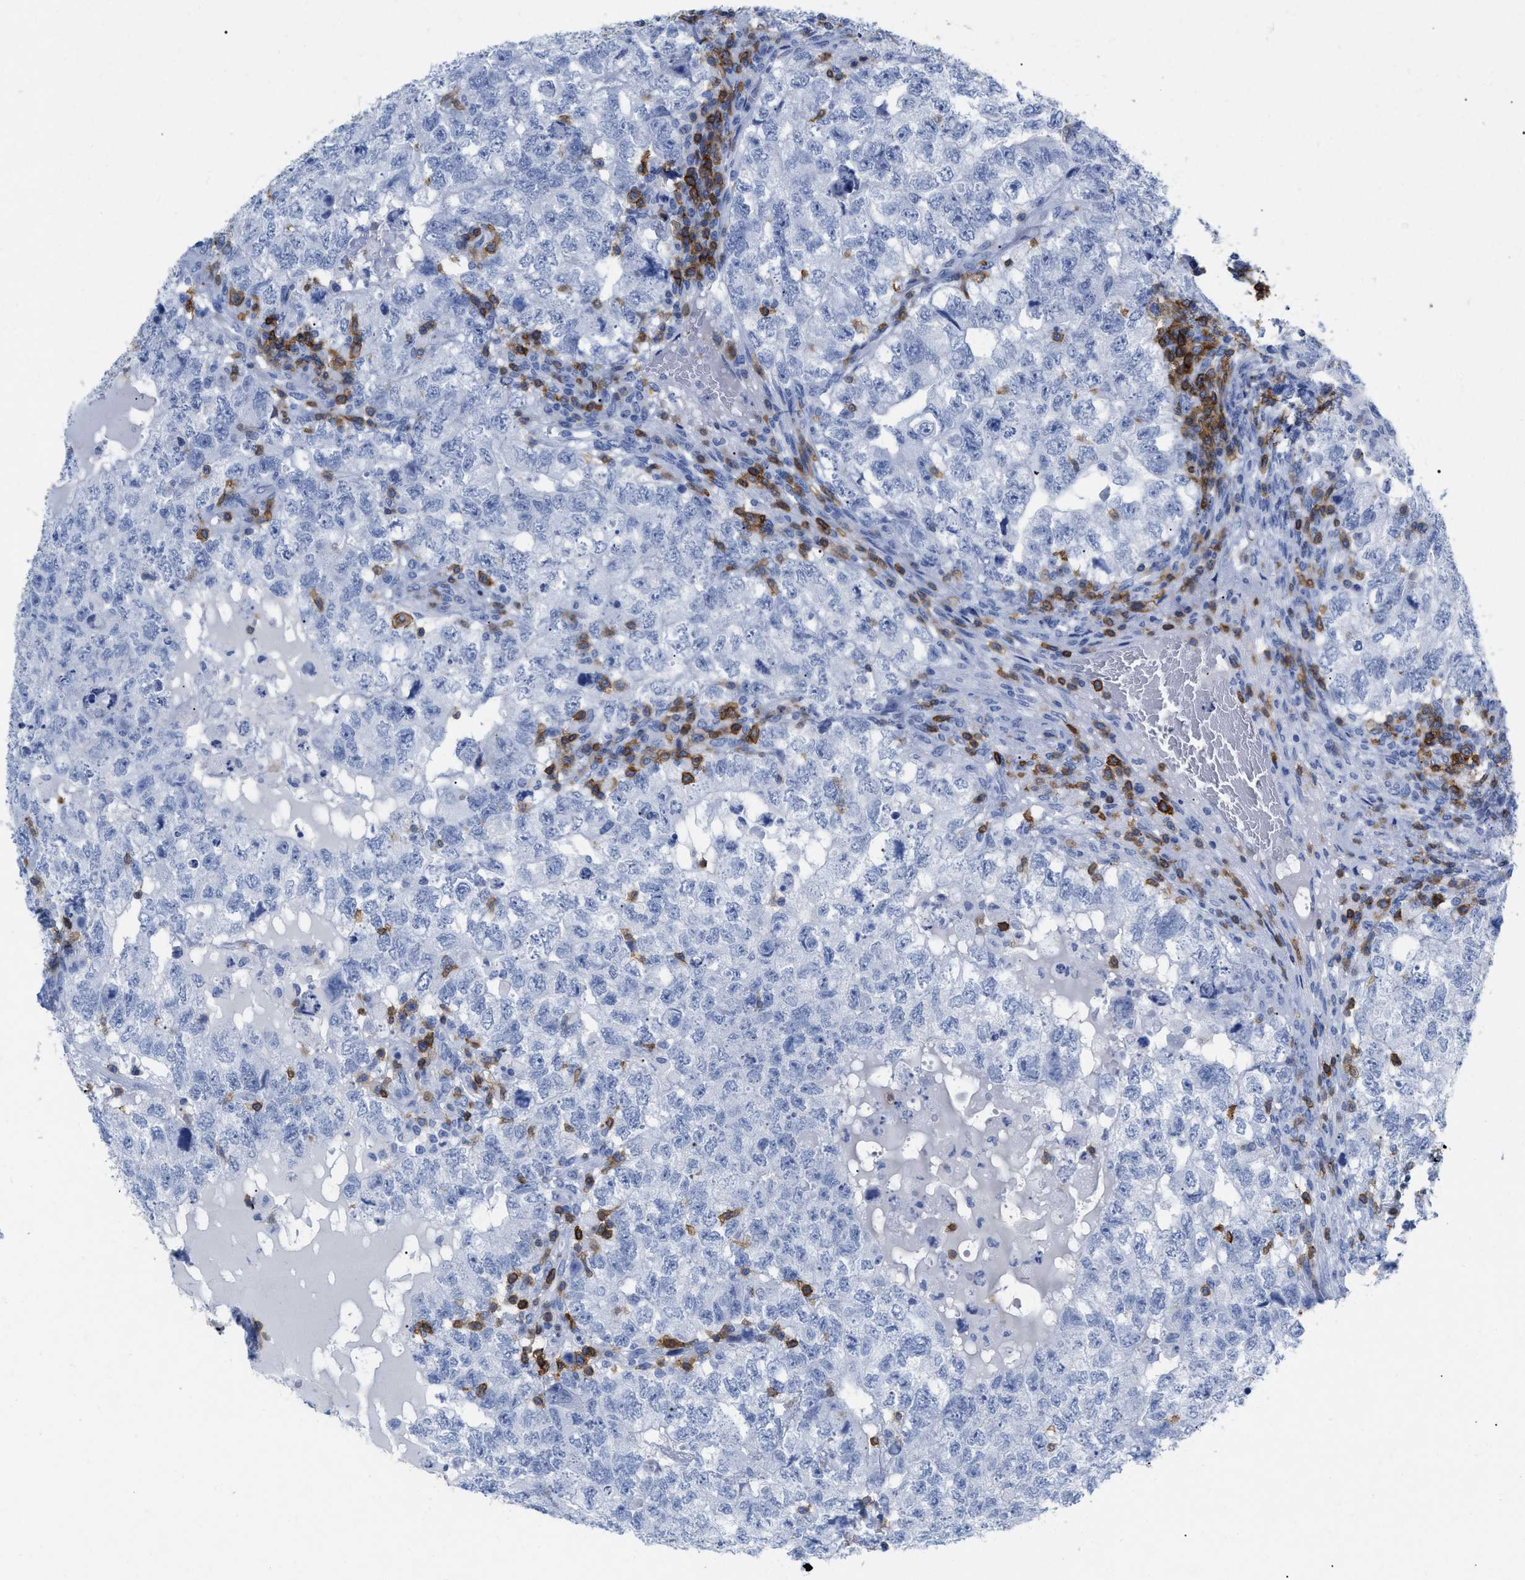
{"staining": {"intensity": "negative", "quantity": "none", "location": "none"}, "tissue": "testis cancer", "cell_type": "Tumor cells", "image_type": "cancer", "snomed": [{"axis": "morphology", "description": "Carcinoma, Embryonal, NOS"}, {"axis": "topography", "description": "Testis"}], "caption": "Testis embryonal carcinoma was stained to show a protein in brown. There is no significant expression in tumor cells.", "gene": "CD5", "patient": {"sex": "male", "age": 36}}